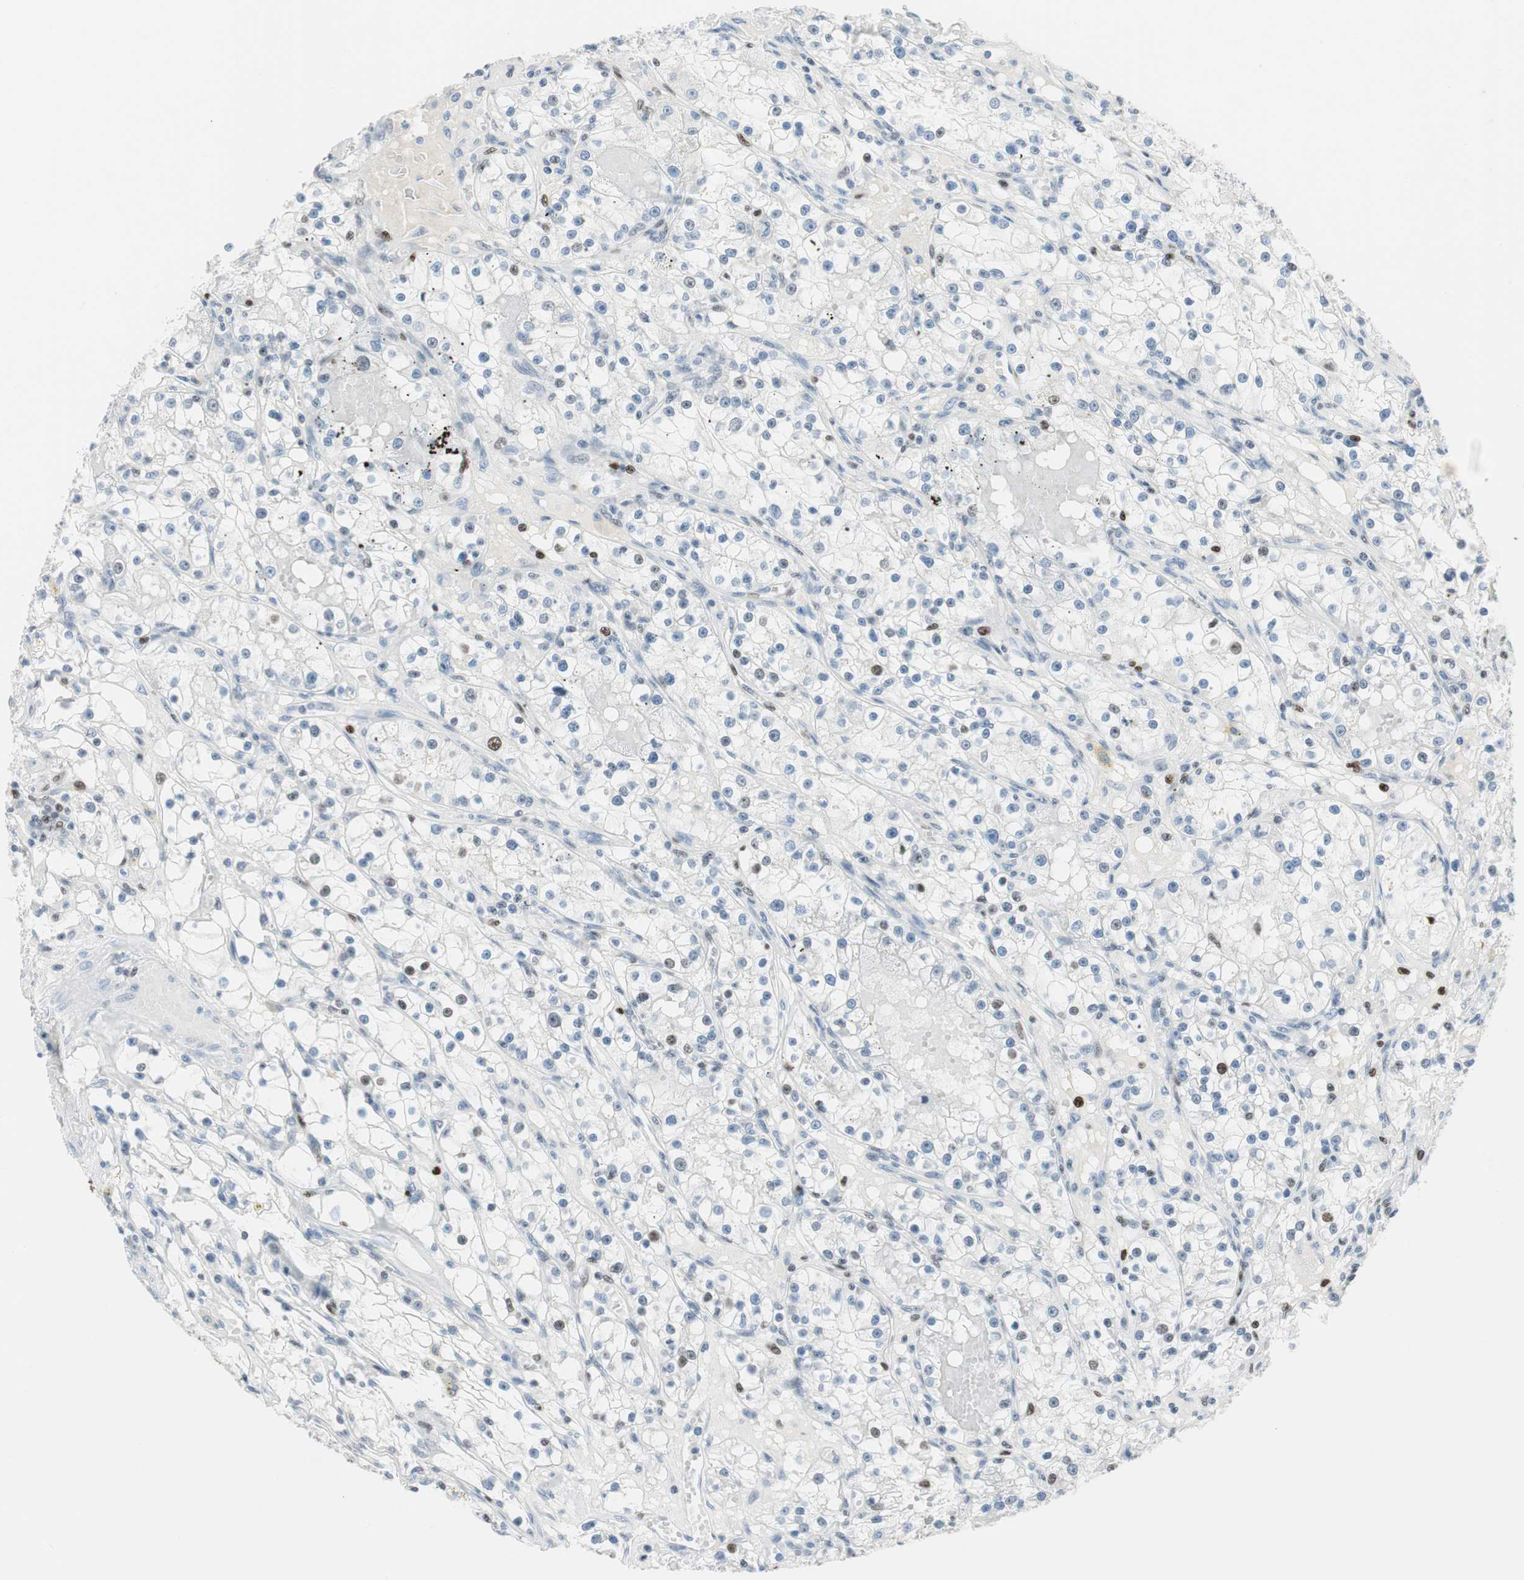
{"staining": {"intensity": "weak", "quantity": "<25%", "location": "nuclear"}, "tissue": "renal cancer", "cell_type": "Tumor cells", "image_type": "cancer", "snomed": [{"axis": "morphology", "description": "Adenocarcinoma, NOS"}, {"axis": "topography", "description": "Kidney"}], "caption": "An immunohistochemistry (IHC) image of renal cancer is shown. There is no staining in tumor cells of renal cancer.", "gene": "EZH2", "patient": {"sex": "male", "age": 56}}